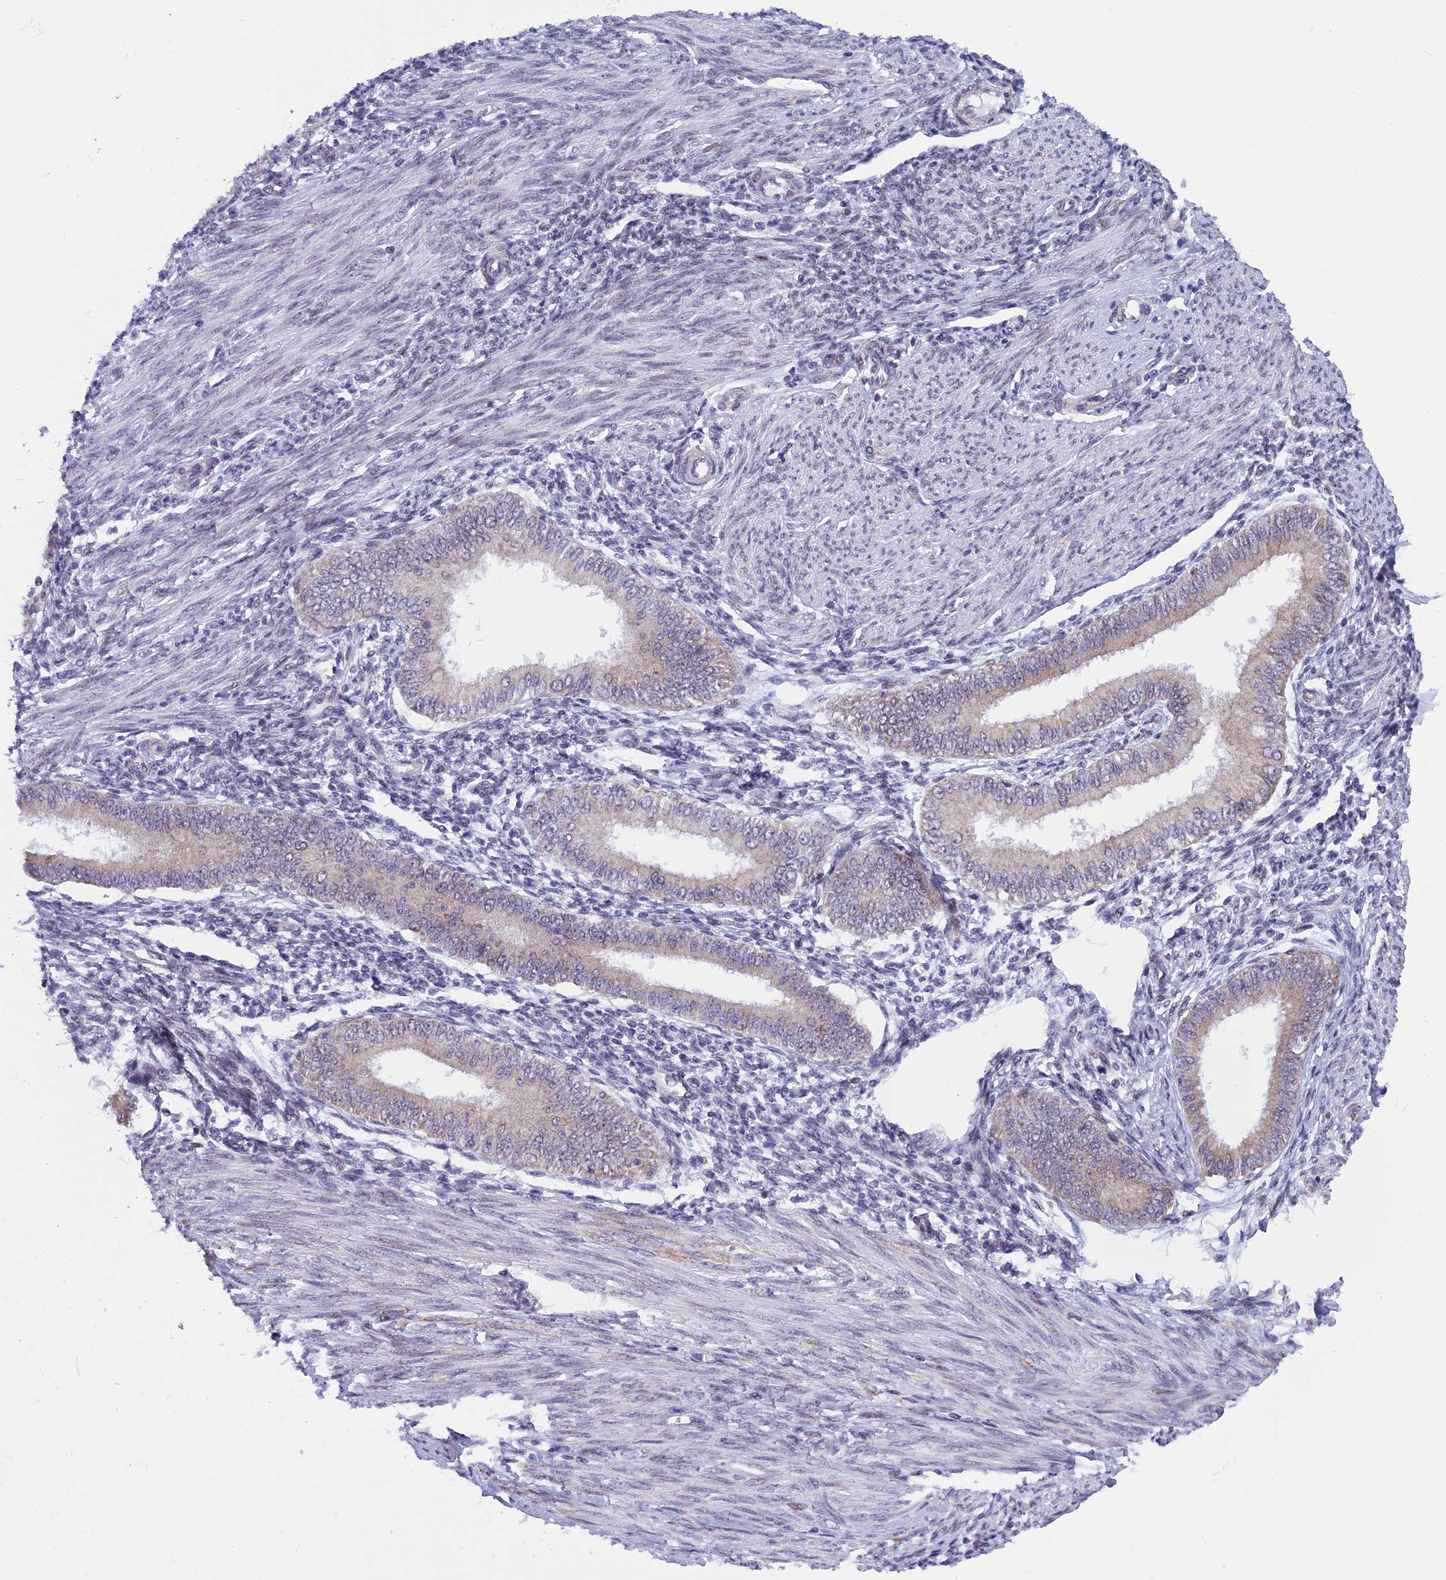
{"staining": {"intensity": "weak", "quantity": "<25%", "location": "cytoplasmic/membranous"}, "tissue": "endometrium", "cell_type": "Cells in endometrial stroma", "image_type": "normal", "snomed": [{"axis": "morphology", "description": "Normal tissue, NOS"}, {"axis": "topography", "description": "Uterus"}, {"axis": "topography", "description": "Endometrium"}], "caption": "IHC image of unremarkable endometrium: human endometrium stained with DAB (3,3'-diaminobenzidine) displays no significant protein staining in cells in endometrial stroma. (DAB (3,3'-diaminobenzidine) immunohistochemistry (IHC), high magnification).", "gene": "ZNF317", "patient": {"sex": "female", "age": 48}}